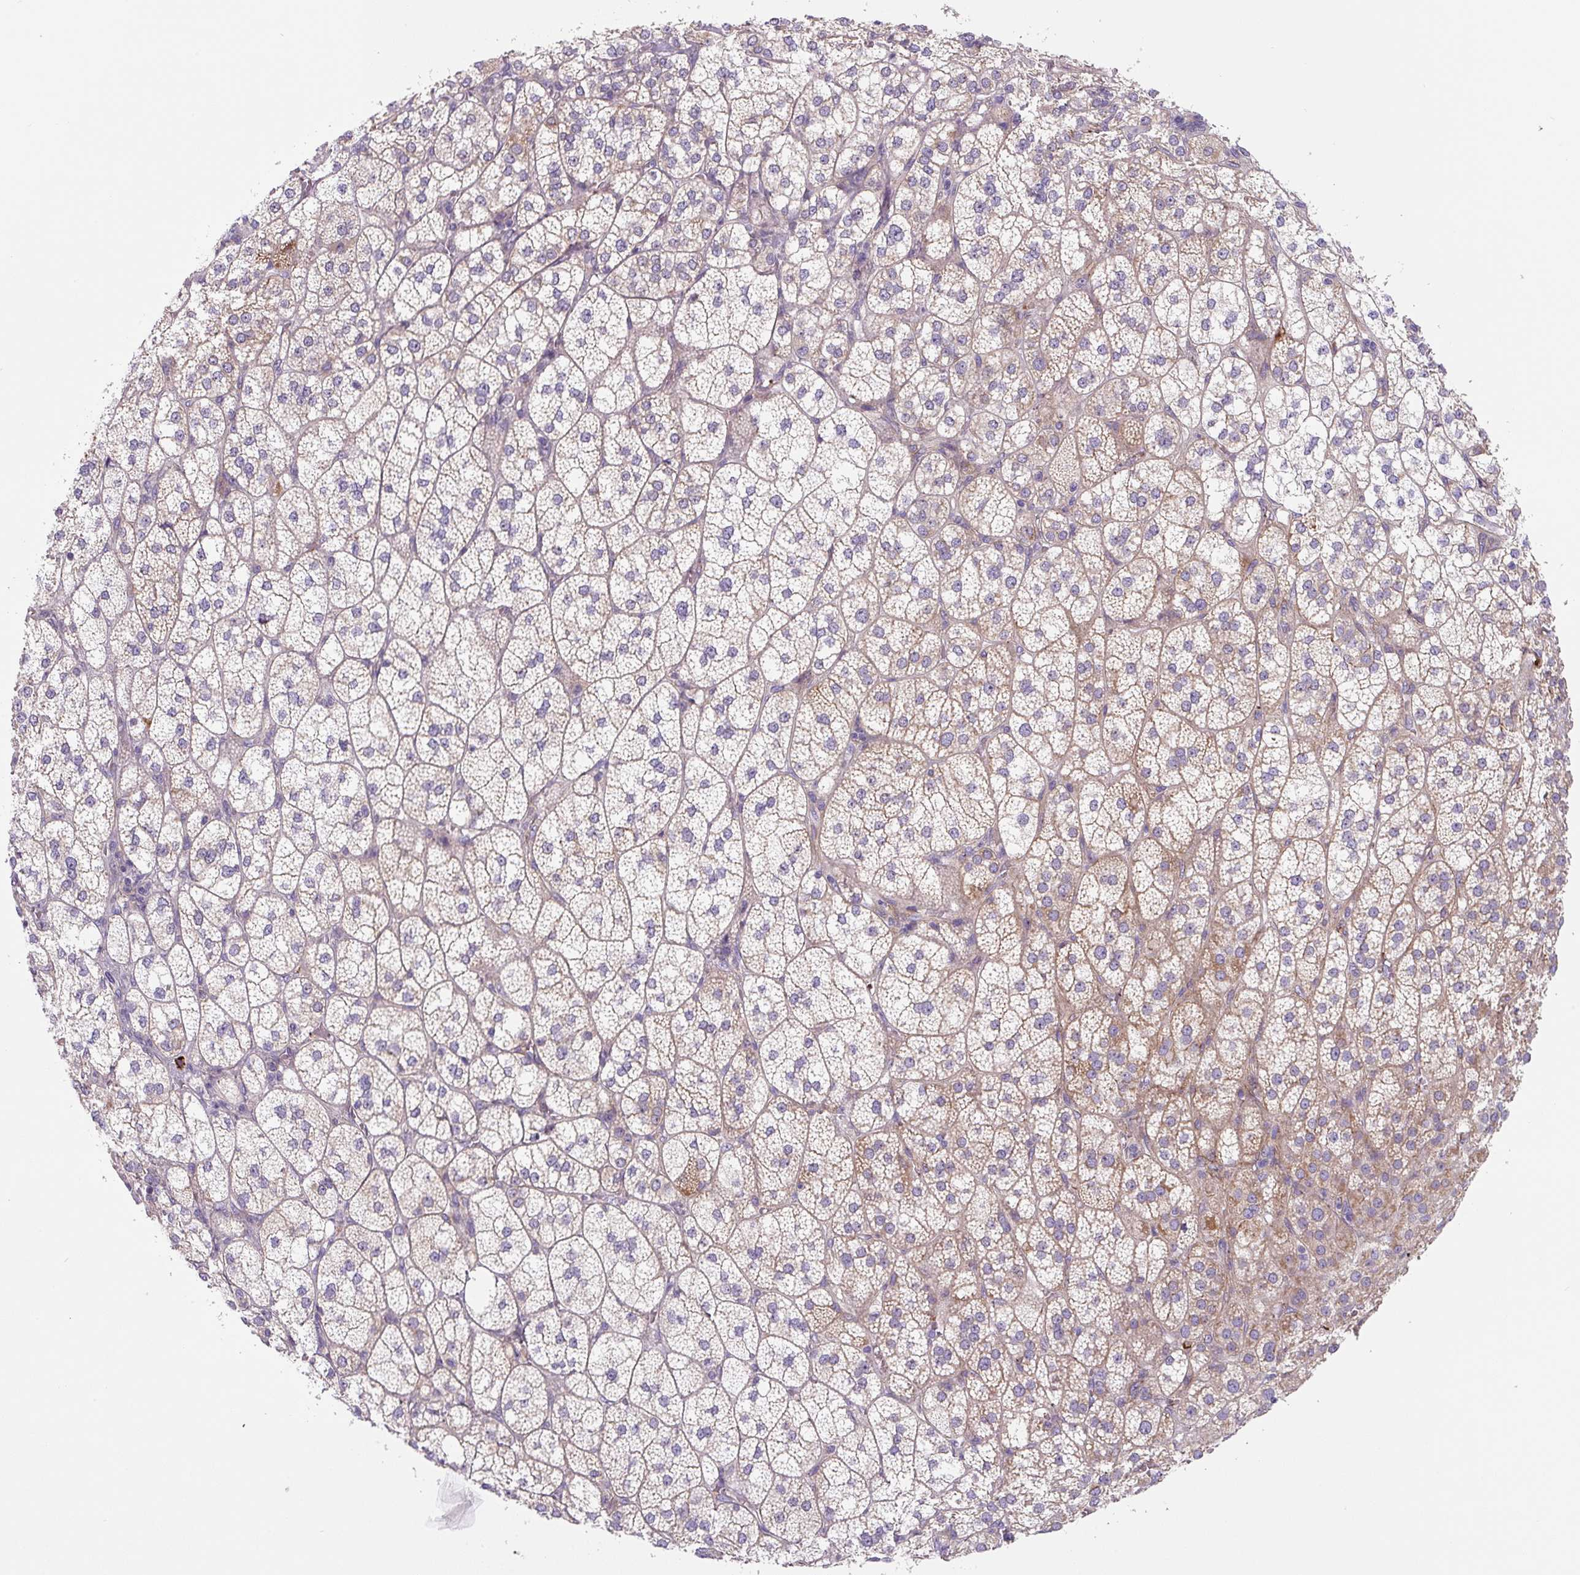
{"staining": {"intensity": "moderate", "quantity": "25%-75%", "location": "cytoplasmic/membranous"}, "tissue": "adrenal gland", "cell_type": "Glandular cells", "image_type": "normal", "snomed": [{"axis": "morphology", "description": "Normal tissue, NOS"}, {"axis": "topography", "description": "Adrenal gland"}], "caption": "The micrograph shows immunohistochemical staining of unremarkable adrenal gland. There is moderate cytoplasmic/membranous staining is appreciated in about 25%-75% of glandular cells.", "gene": "DHFR2", "patient": {"sex": "female", "age": 60}}